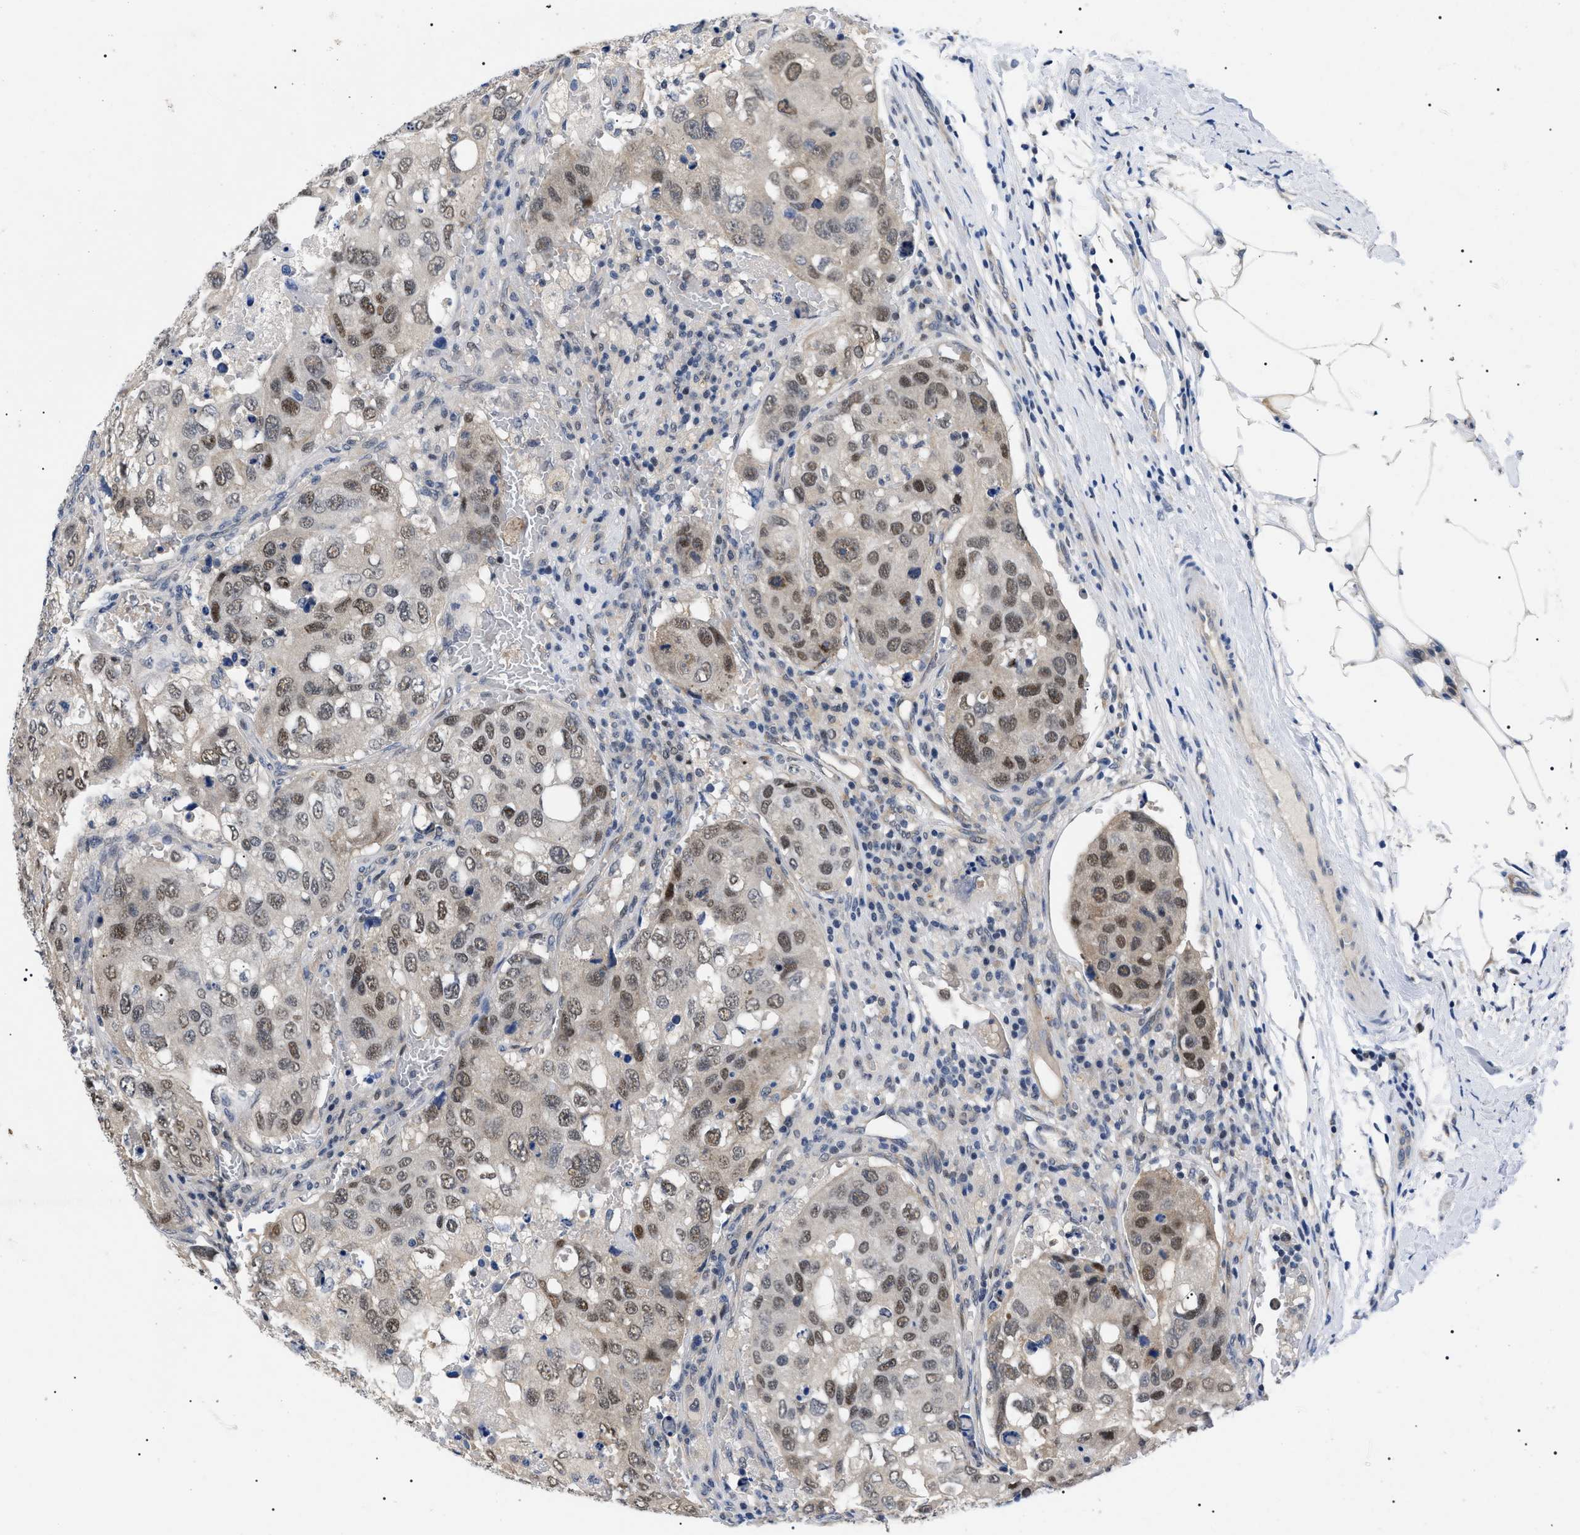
{"staining": {"intensity": "moderate", "quantity": ">75%", "location": "cytoplasmic/membranous,nuclear"}, "tissue": "urothelial cancer", "cell_type": "Tumor cells", "image_type": "cancer", "snomed": [{"axis": "morphology", "description": "Urothelial carcinoma, High grade"}, {"axis": "topography", "description": "Lymph node"}, {"axis": "topography", "description": "Urinary bladder"}], "caption": "DAB (3,3'-diaminobenzidine) immunohistochemical staining of human urothelial cancer exhibits moderate cytoplasmic/membranous and nuclear protein staining in about >75% of tumor cells.", "gene": "GARRE1", "patient": {"sex": "male", "age": 51}}